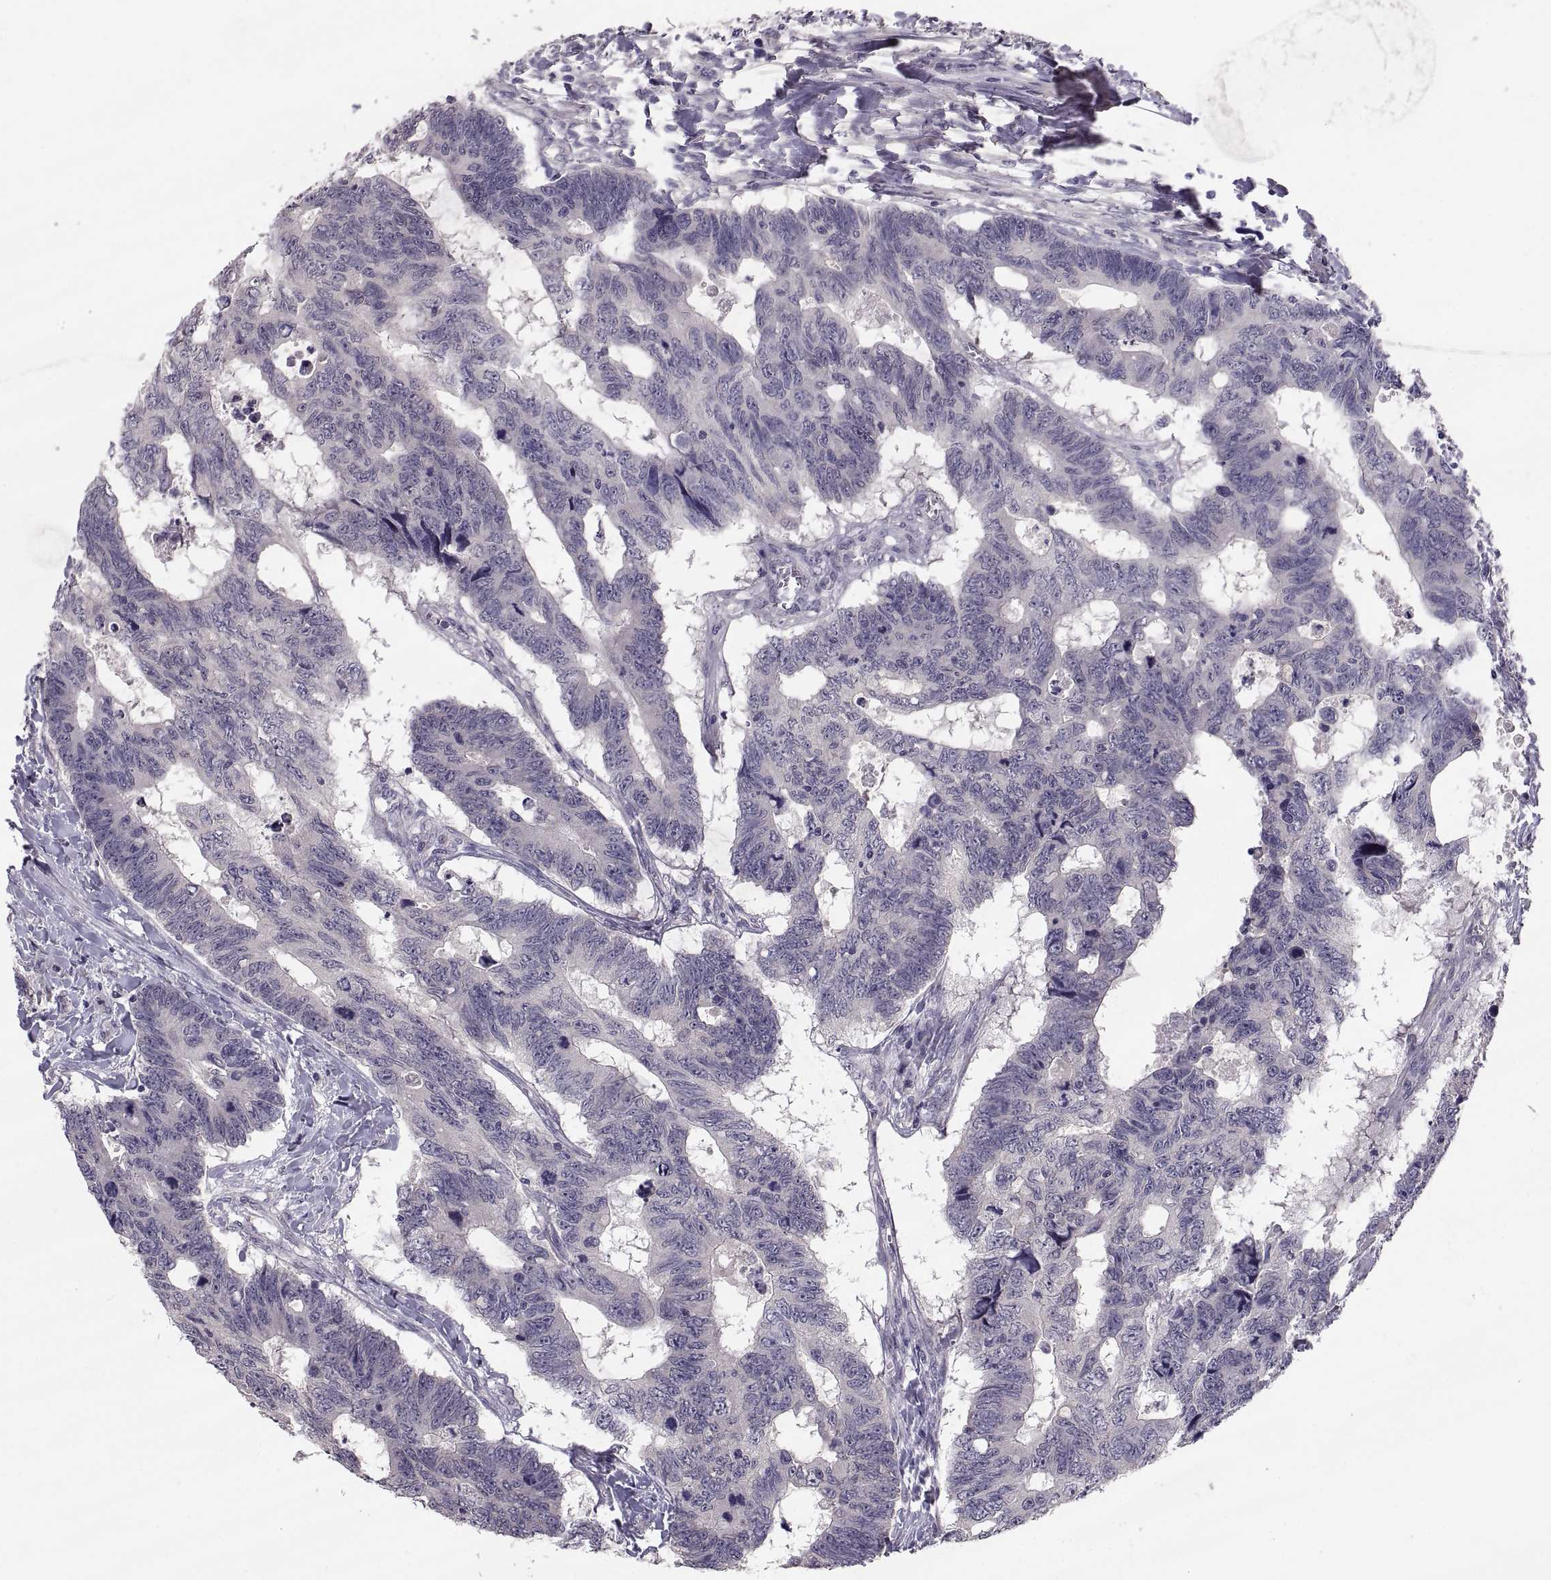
{"staining": {"intensity": "negative", "quantity": "none", "location": "none"}, "tissue": "colorectal cancer", "cell_type": "Tumor cells", "image_type": "cancer", "snomed": [{"axis": "morphology", "description": "Adenocarcinoma, NOS"}, {"axis": "topography", "description": "Colon"}], "caption": "A high-resolution photomicrograph shows immunohistochemistry staining of adenocarcinoma (colorectal), which displays no significant expression in tumor cells. Nuclei are stained in blue.", "gene": "PAX2", "patient": {"sex": "female", "age": 77}}